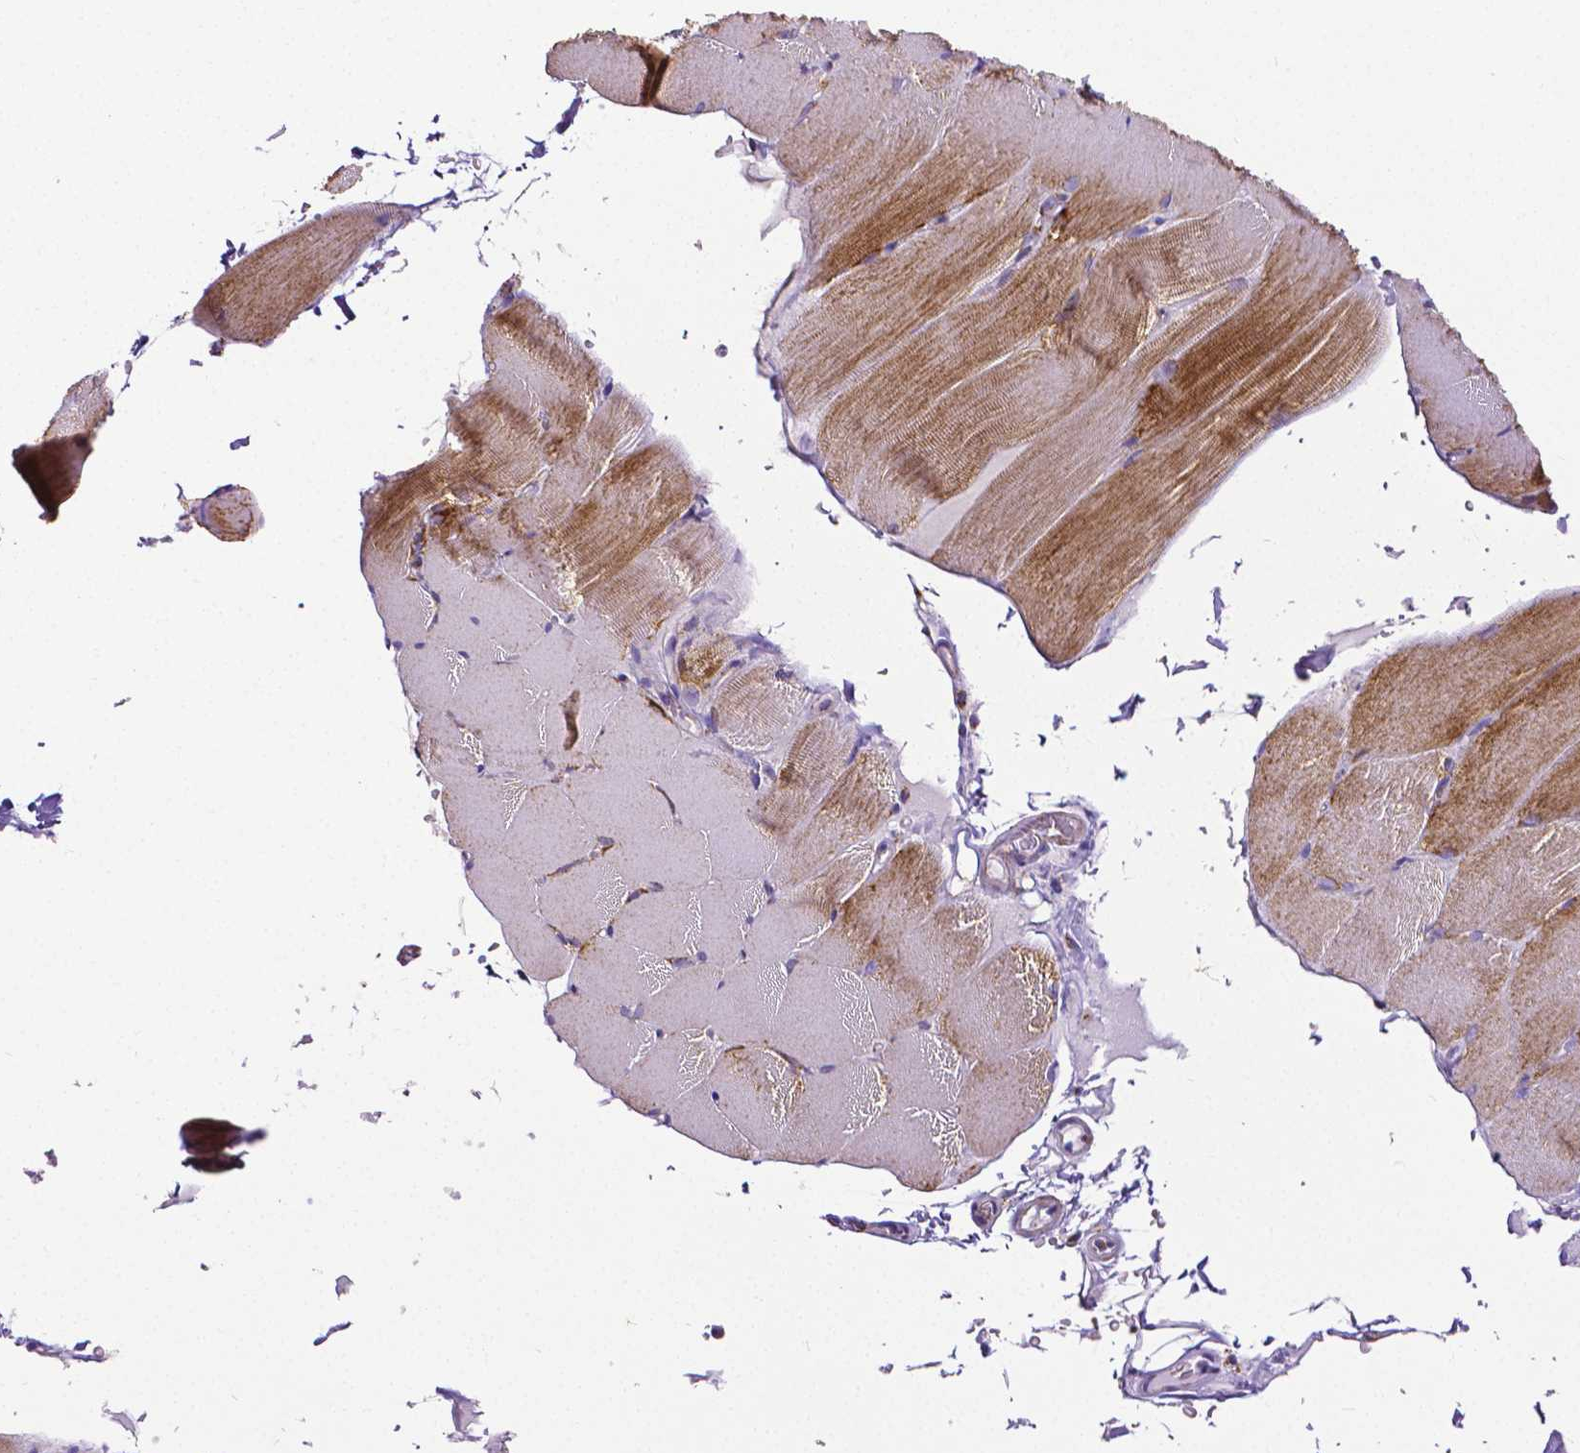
{"staining": {"intensity": "moderate", "quantity": "25%-75%", "location": "cytoplasmic/membranous"}, "tissue": "skeletal muscle", "cell_type": "Myocytes", "image_type": "normal", "snomed": [{"axis": "morphology", "description": "Normal tissue, NOS"}, {"axis": "topography", "description": "Skeletal muscle"}], "caption": "Normal skeletal muscle shows moderate cytoplasmic/membranous expression in approximately 25%-75% of myocytes, visualized by immunohistochemistry. The staining was performed using DAB to visualize the protein expression in brown, while the nuclei were stained in blue with hematoxylin (Magnification: 20x).", "gene": "MACC1", "patient": {"sex": "female", "age": 37}}